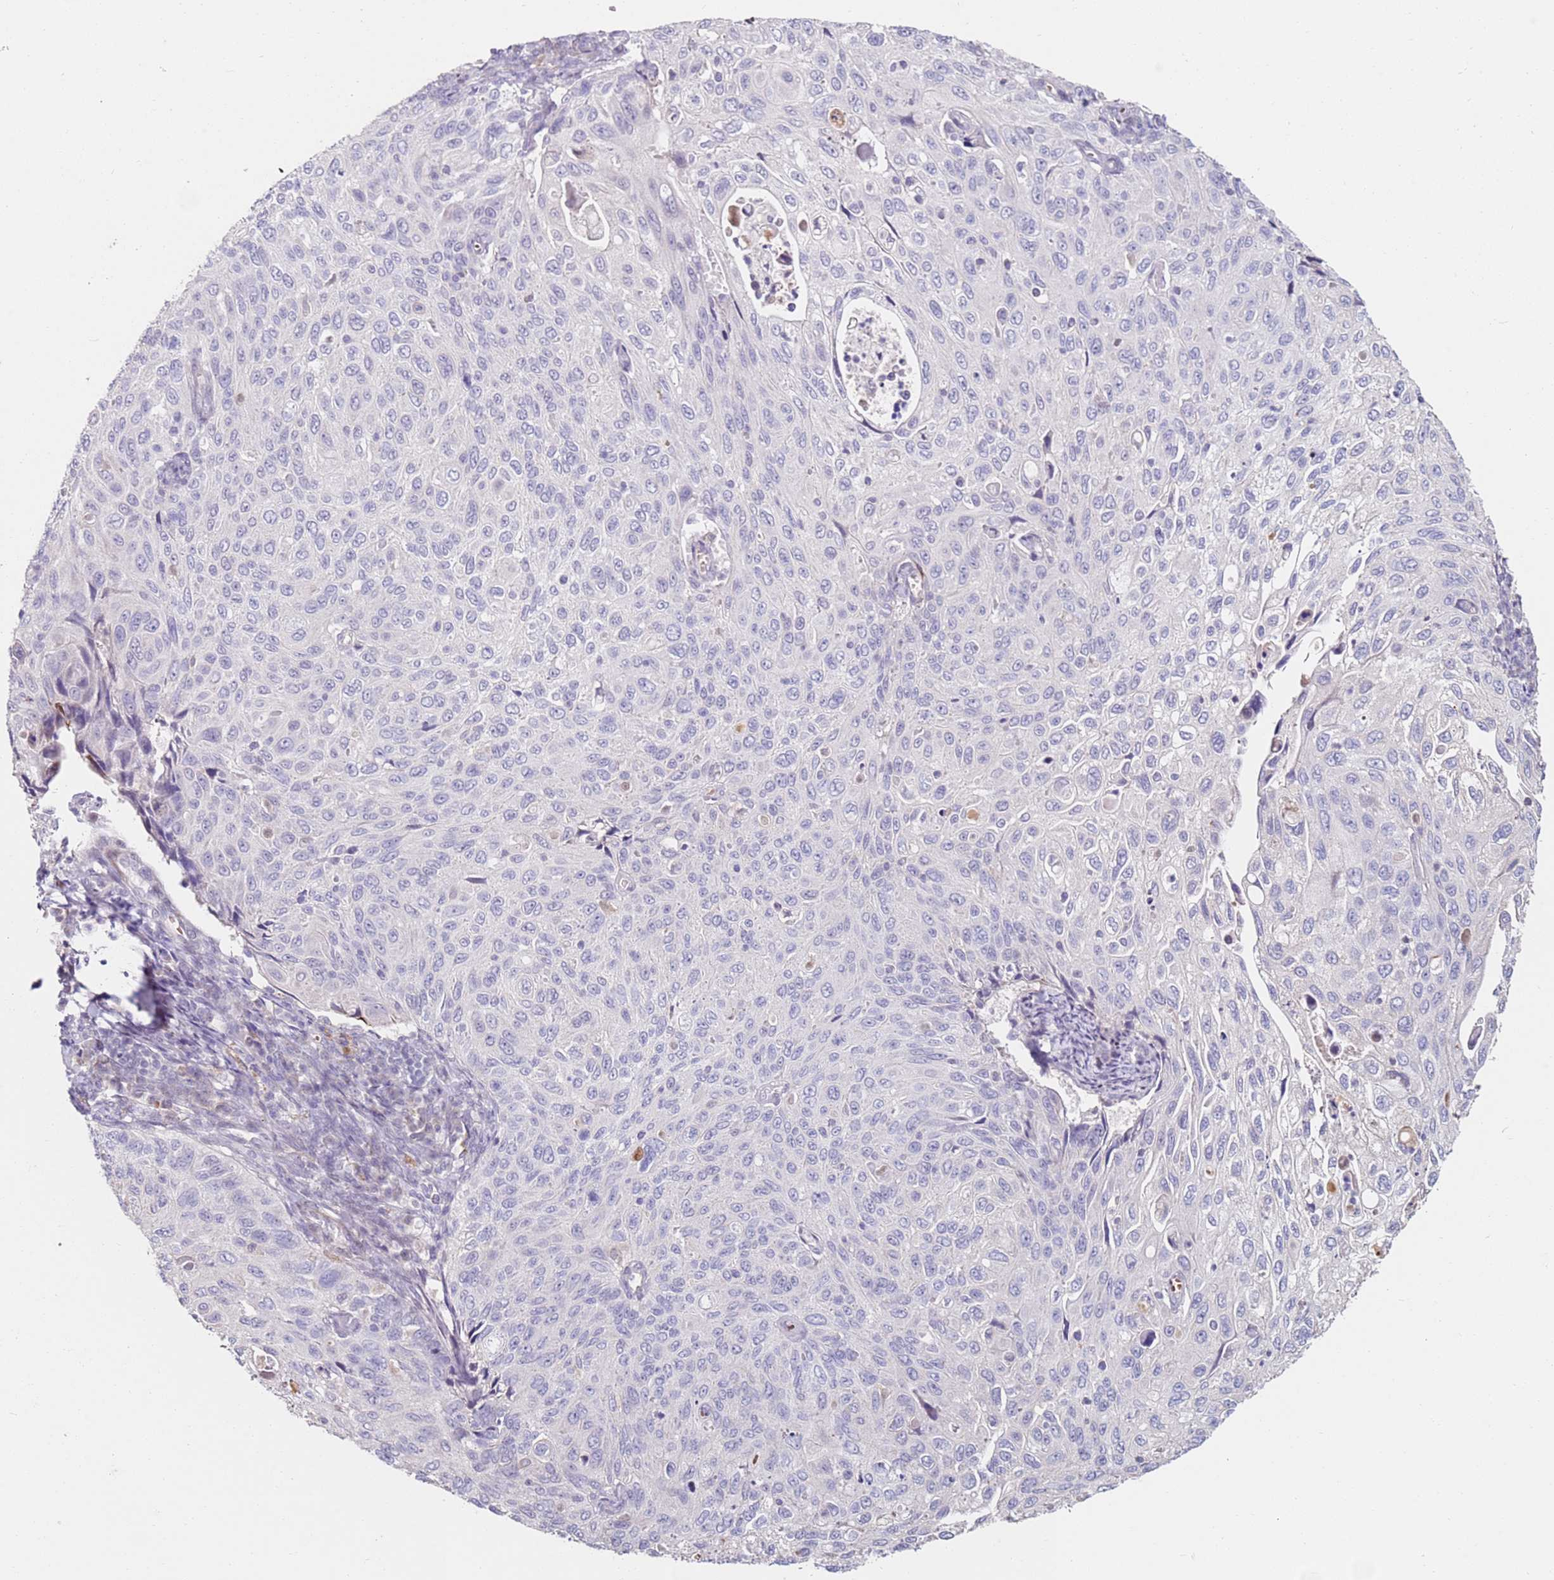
{"staining": {"intensity": "negative", "quantity": "none", "location": "none"}, "tissue": "cervical cancer", "cell_type": "Tumor cells", "image_type": "cancer", "snomed": [{"axis": "morphology", "description": "Squamous cell carcinoma, NOS"}, {"axis": "topography", "description": "Cervix"}], "caption": "DAB (3,3'-diaminobenzidine) immunohistochemical staining of cervical cancer demonstrates no significant staining in tumor cells. (DAB IHC visualized using brightfield microscopy, high magnification).", "gene": "RARS2", "patient": {"sex": "female", "age": 70}}